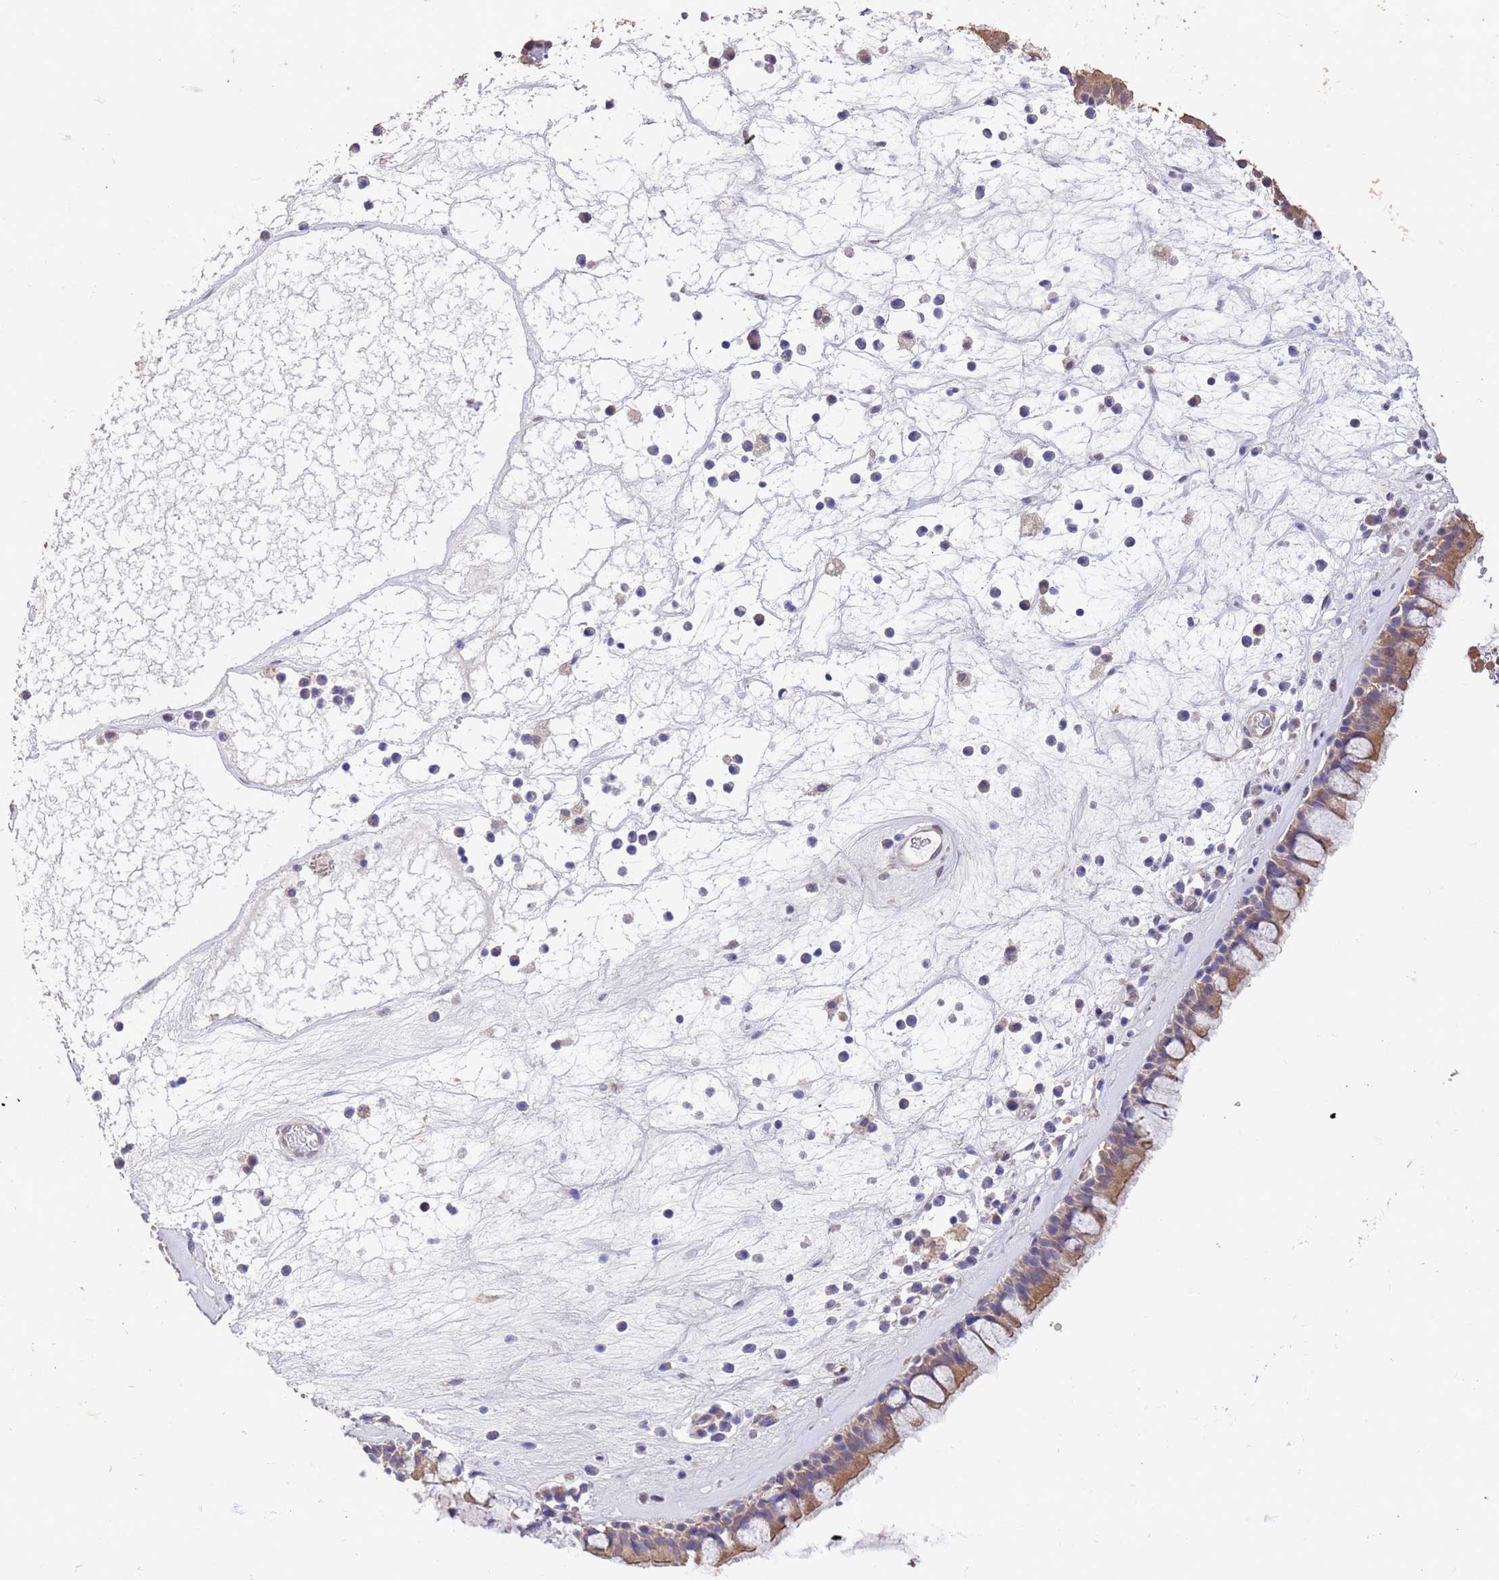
{"staining": {"intensity": "moderate", "quantity": ">75%", "location": "cytoplasmic/membranous"}, "tissue": "nasopharynx", "cell_type": "Respiratory epithelial cells", "image_type": "normal", "snomed": [{"axis": "morphology", "description": "Normal tissue, NOS"}, {"axis": "morphology", "description": "Inflammation, NOS"}, {"axis": "topography", "description": "Nasopharynx"}], "caption": "Respiratory epithelial cells display medium levels of moderate cytoplasmic/membranous staining in approximately >75% of cells in normal human nasopharynx.", "gene": "NPHP1", "patient": {"sex": "male", "age": 70}}